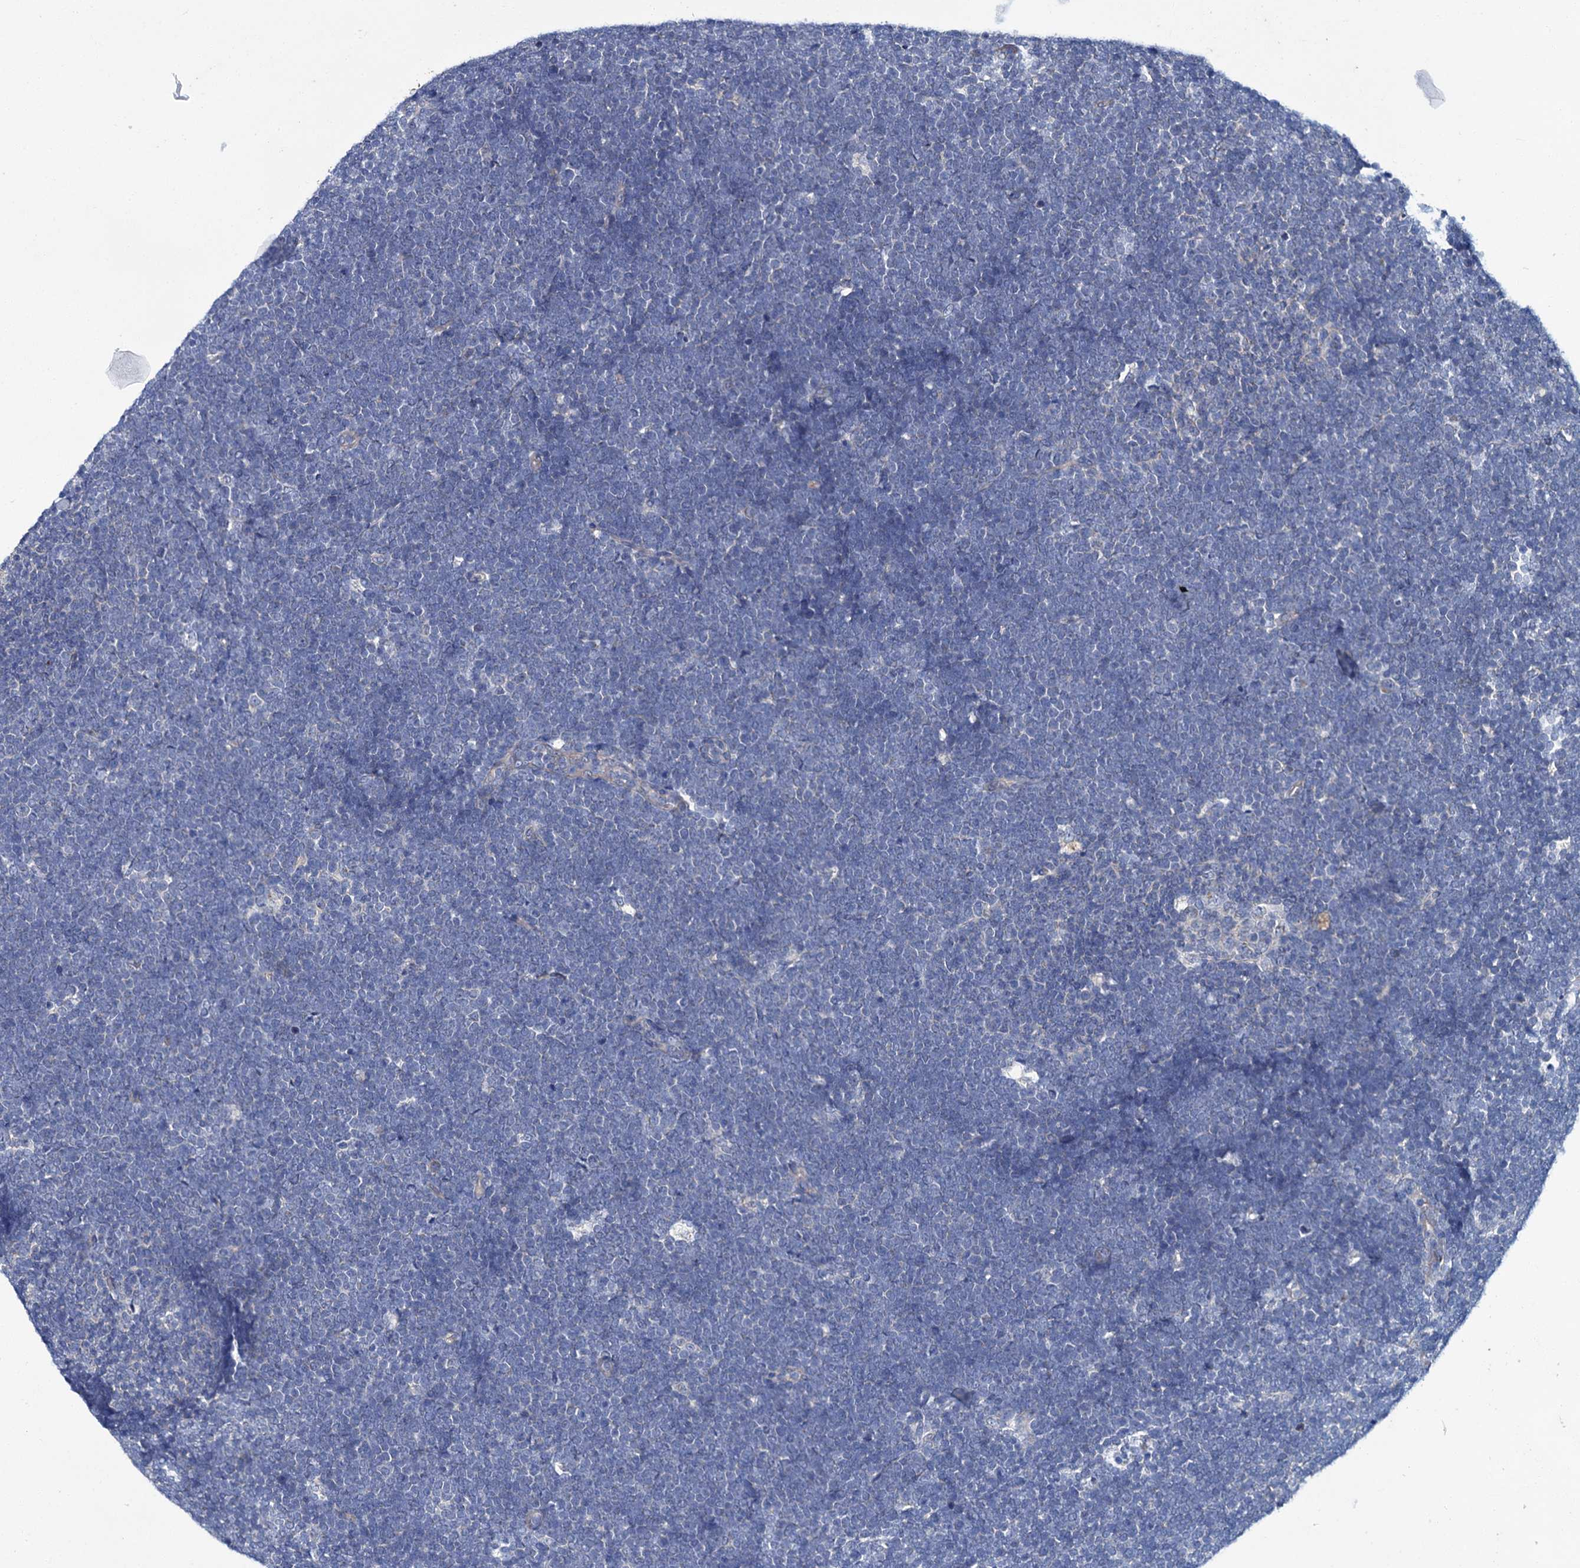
{"staining": {"intensity": "negative", "quantity": "none", "location": "none"}, "tissue": "lymphoma", "cell_type": "Tumor cells", "image_type": "cancer", "snomed": [{"axis": "morphology", "description": "Malignant lymphoma, non-Hodgkin's type, High grade"}, {"axis": "topography", "description": "Lymph node"}], "caption": "Immunohistochemical staining of human high-grade malignant lymphoma, non-Hodgkin's type shows no significant positivity in tumor cells. The staining was performed using DAB (3,3'-diaminobenzidine) to visualize the protein expression in brown, while the nuclei were stained in blue with hematoxylin (Magnification: 20x).", "gene": "CEP295", "patient": {"sex": "male", "age": 13}}